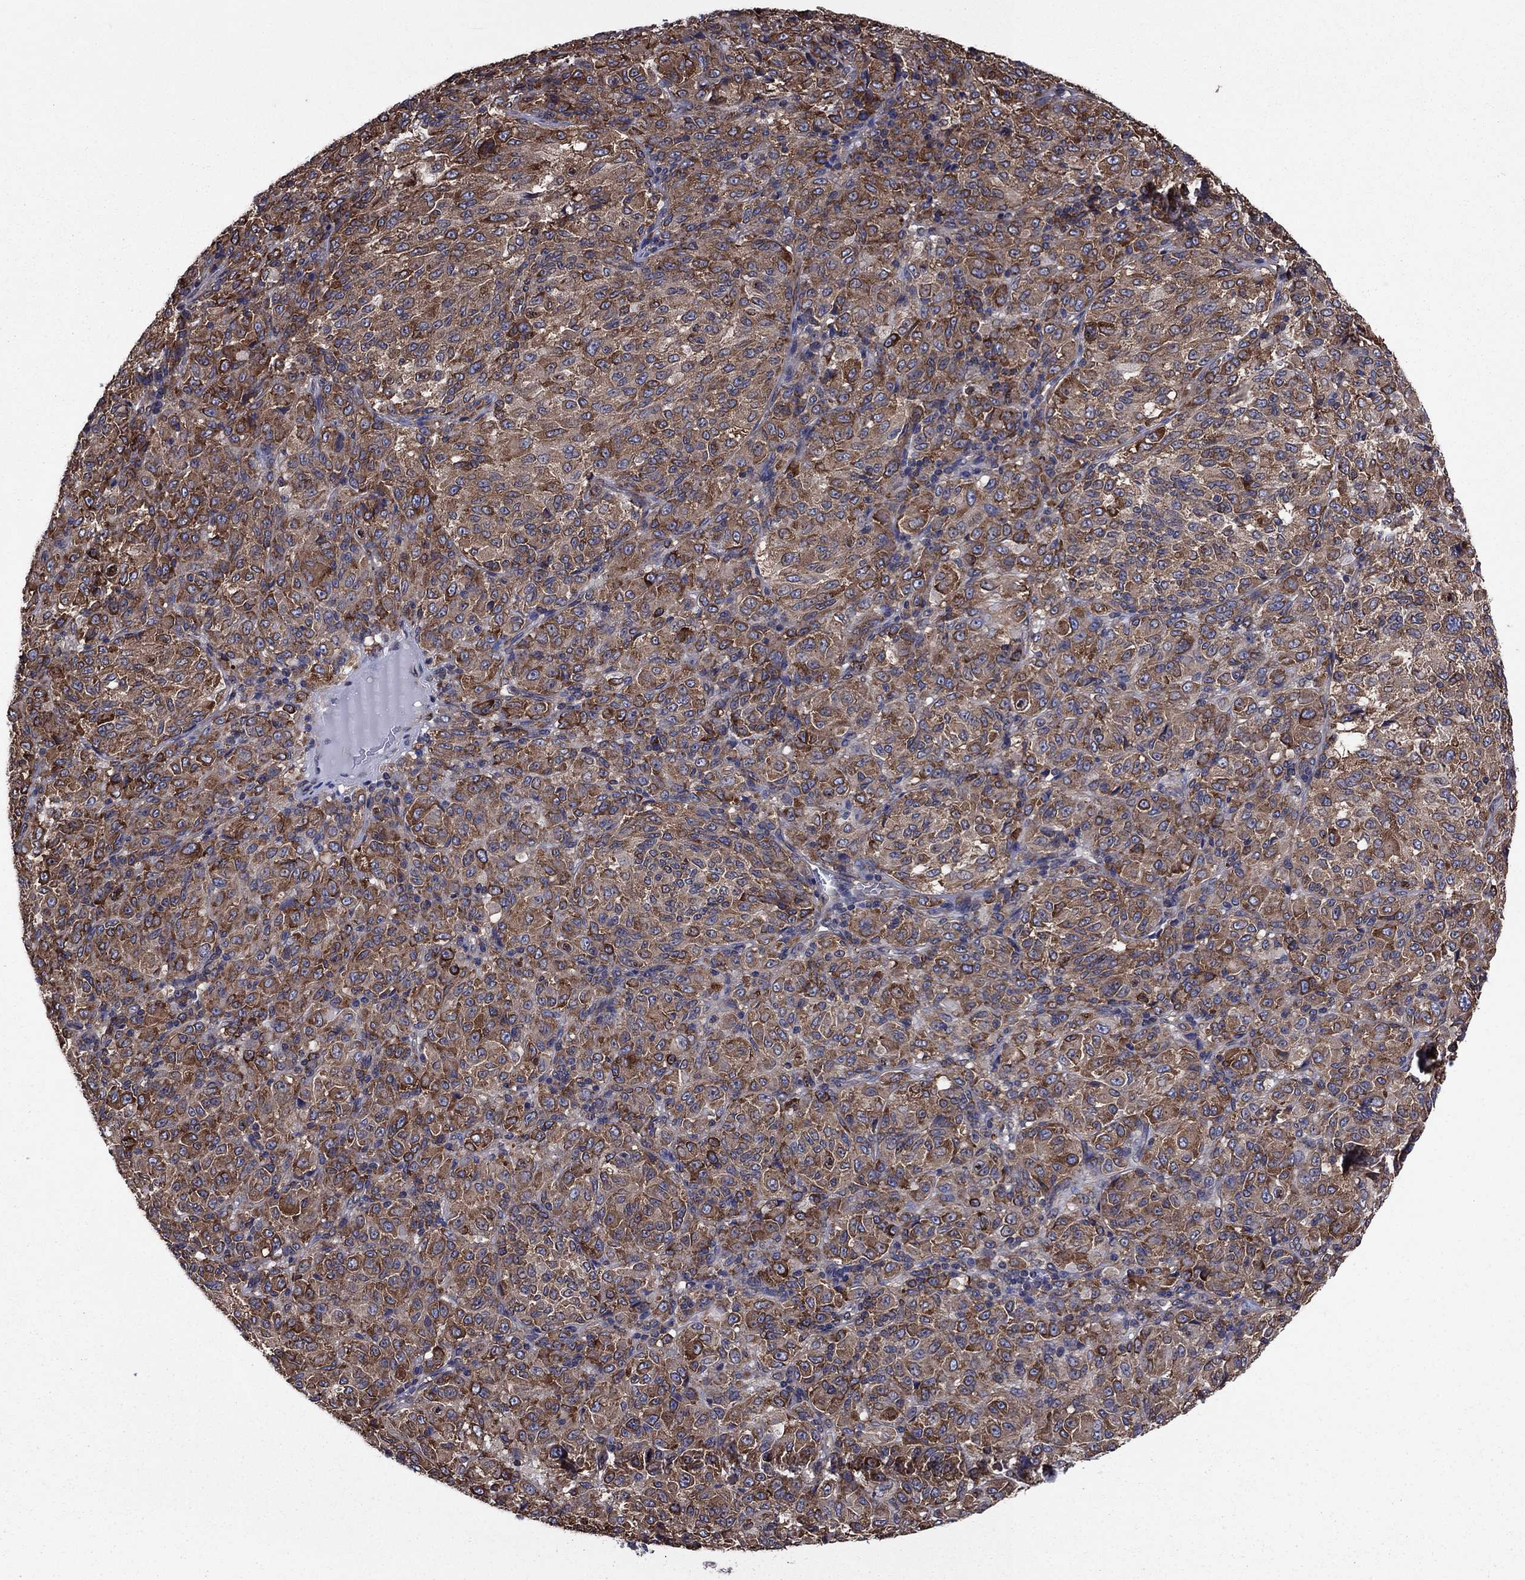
{"staining": {"intensity": "strong", "quantity": "25%-75%", "location": "cytoplasmic/membranous"}, "tissue": "melanoma", "cell_type": "Tumor cells", "image_type": "cancer", "snomed": [{"axis": "morphology", "description": "Malignant melanoma, Metastatic site"}, {"axis": "topography", "description": "Brain"}], "caption": "Immunohistochemistry (IHC) histopathology image of neoplastic tissue: human melanoma stained using IHC reveals high levels of strong protein expression localized specifically in the cytoplasmic/membranous of tumor cells, appearing as a cytoplasmic/membranous brown color.", "gene": "YBX1", "patient": {"sex": "female", "age": 56}}